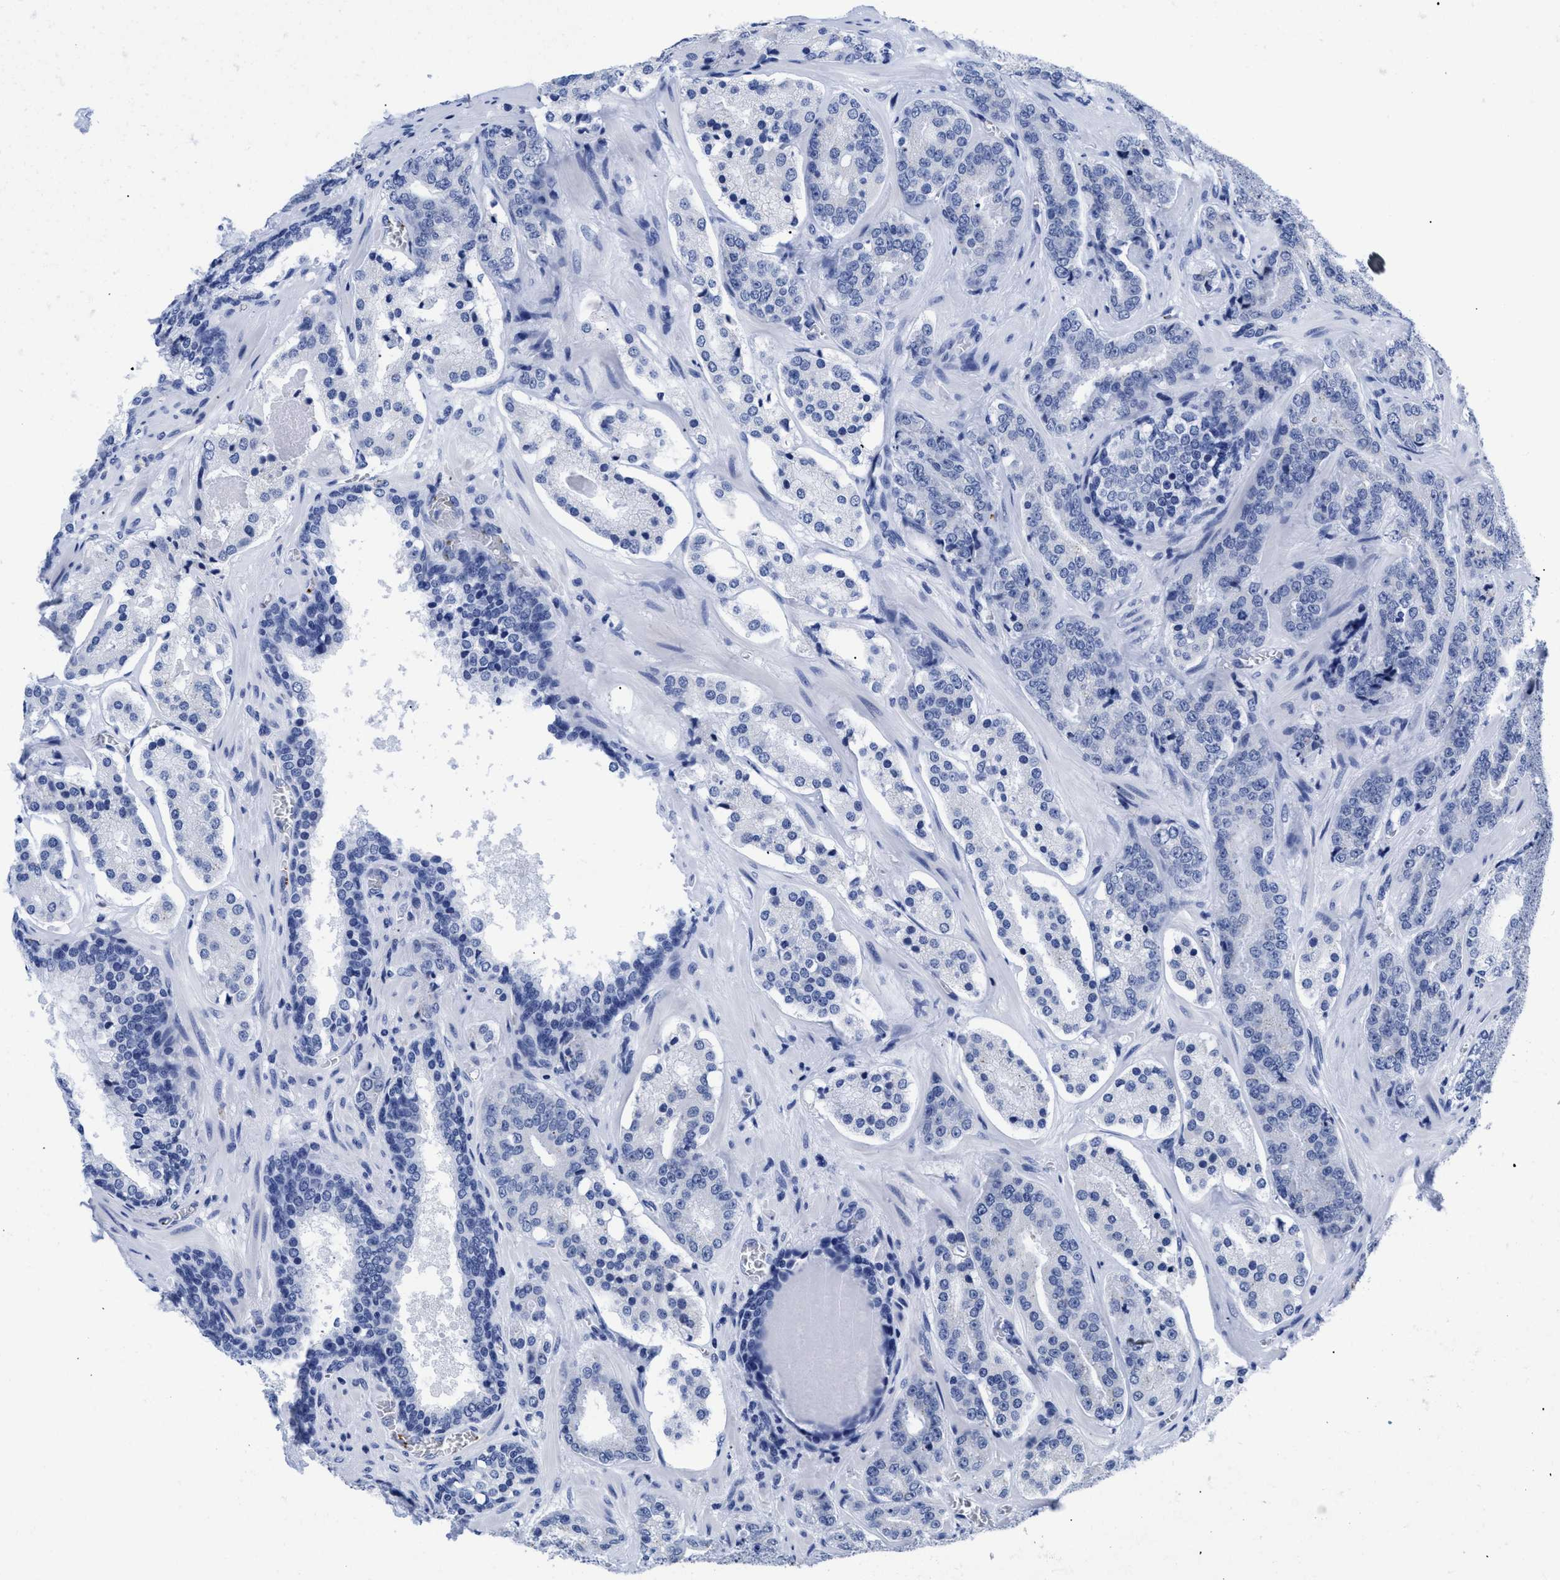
{"staining": {"intensity": "negative", "quantity": "none", "location": "none"}, "tissue": "prostate cancer", "cell_type": "Tumor cells", "image_type": "cancer", "snomed": [{"axis": "morphology", "description": "Adenocarcinoma, High grade"}, {"axis": "topography", "description": "Prostate"}], "caption": "IHC of human prostate adenocarcinoma (high-grade) demonstrates no positivity in tumor cells.", "gene": "TREML1", "patient": {"sex": "male", "age": 60}}